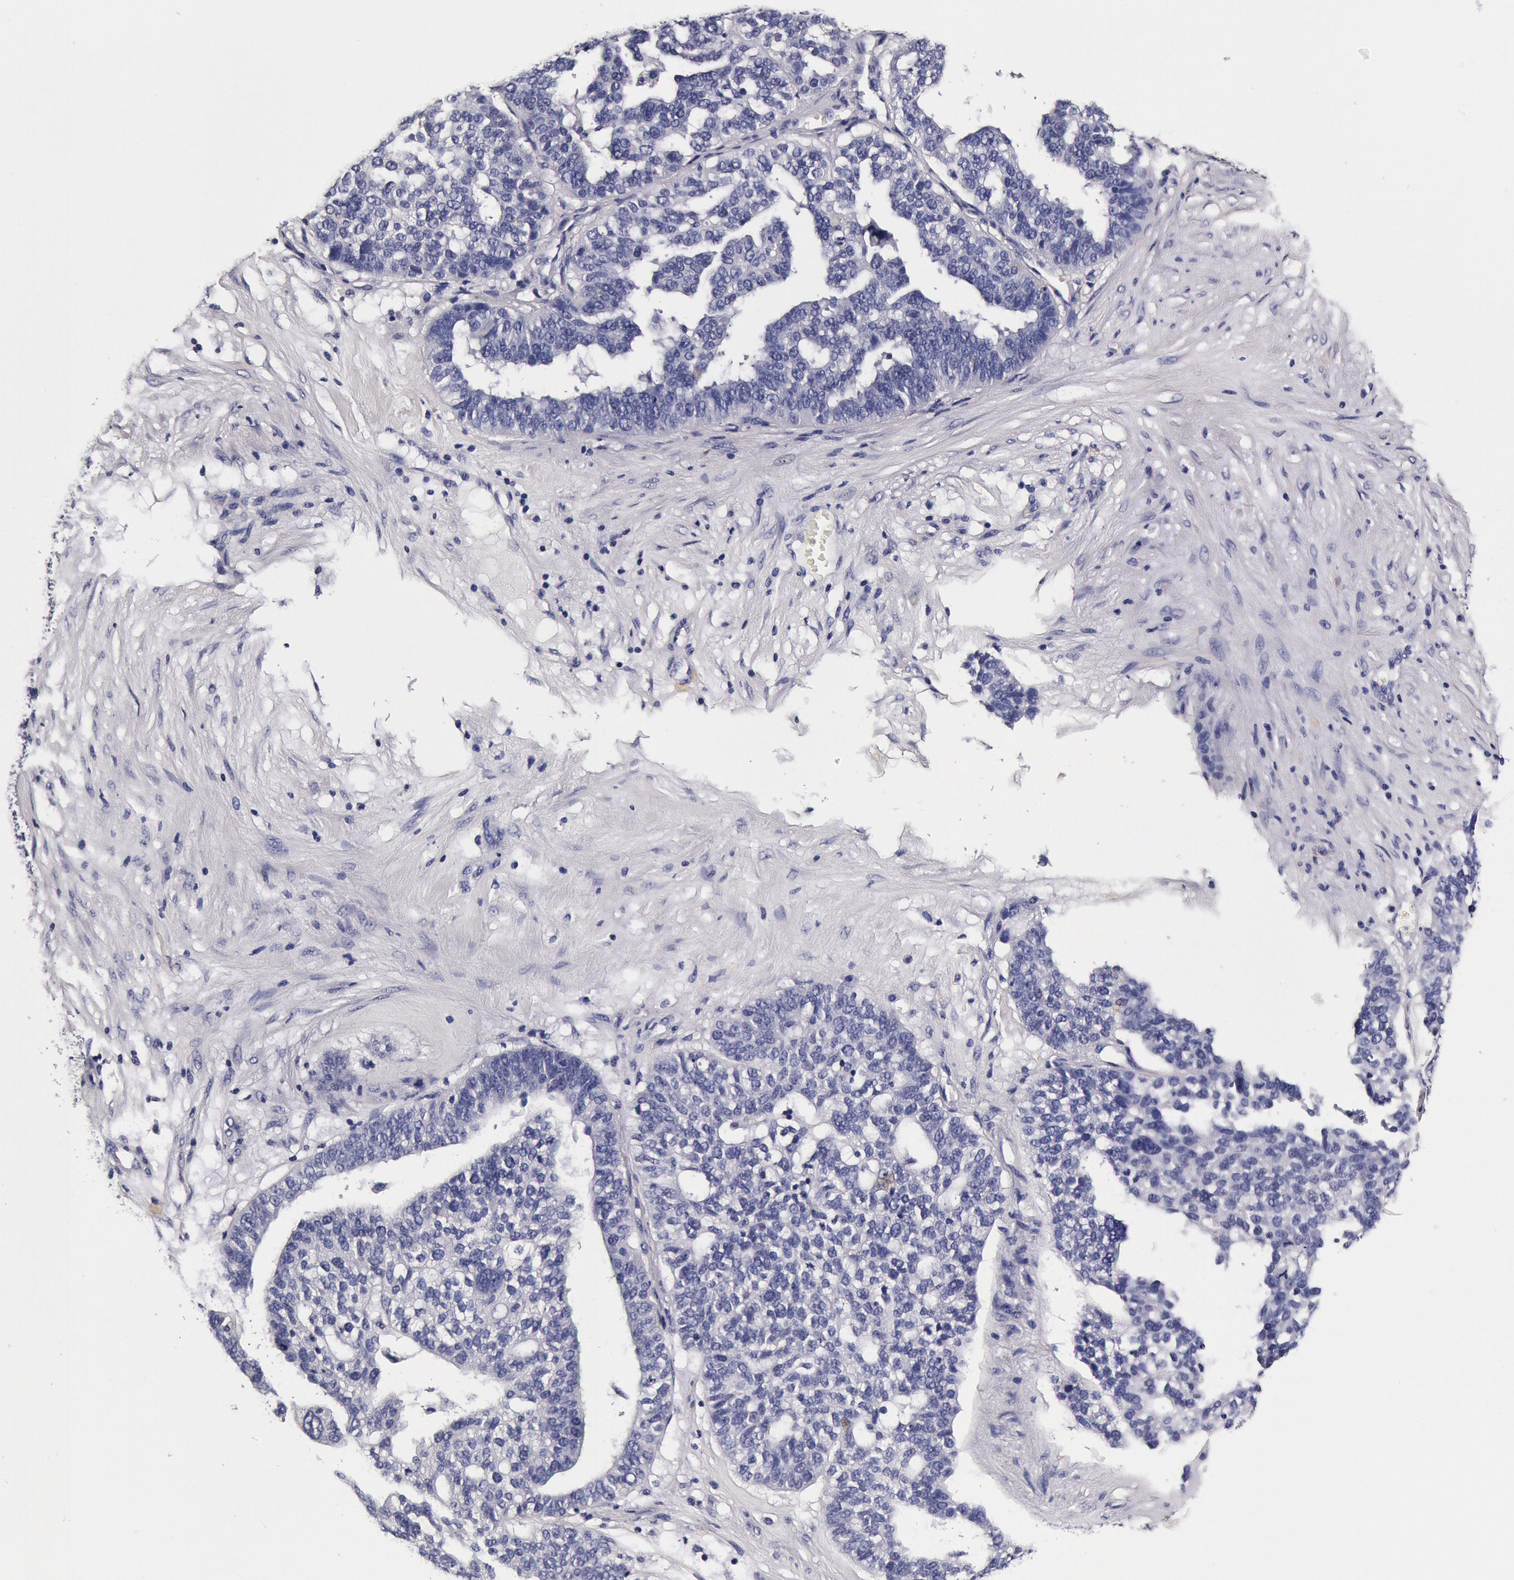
{"staining": {"intensity": "negative", "quantity": "none", "location": "none"}, "tissue": "ovarian cancer", "cell_type": "Tumor cells", "image_type": "cancer", "snomed": [{"axis": "morphology", "description": "Cystadenocarcinoma, serous, NOS"}, {"axis": "topography", "description": "Ovary"}], "caption": "A micrograph of human ovarian serous cystadenocarcinoma is negative for staining in tumor cells. The staining is performed using DAB brown chromogen with nuclei counter-stained in using hematoxylin.", "gene": "CCDC22", "patient": {"sex": "female", "age": 59}}